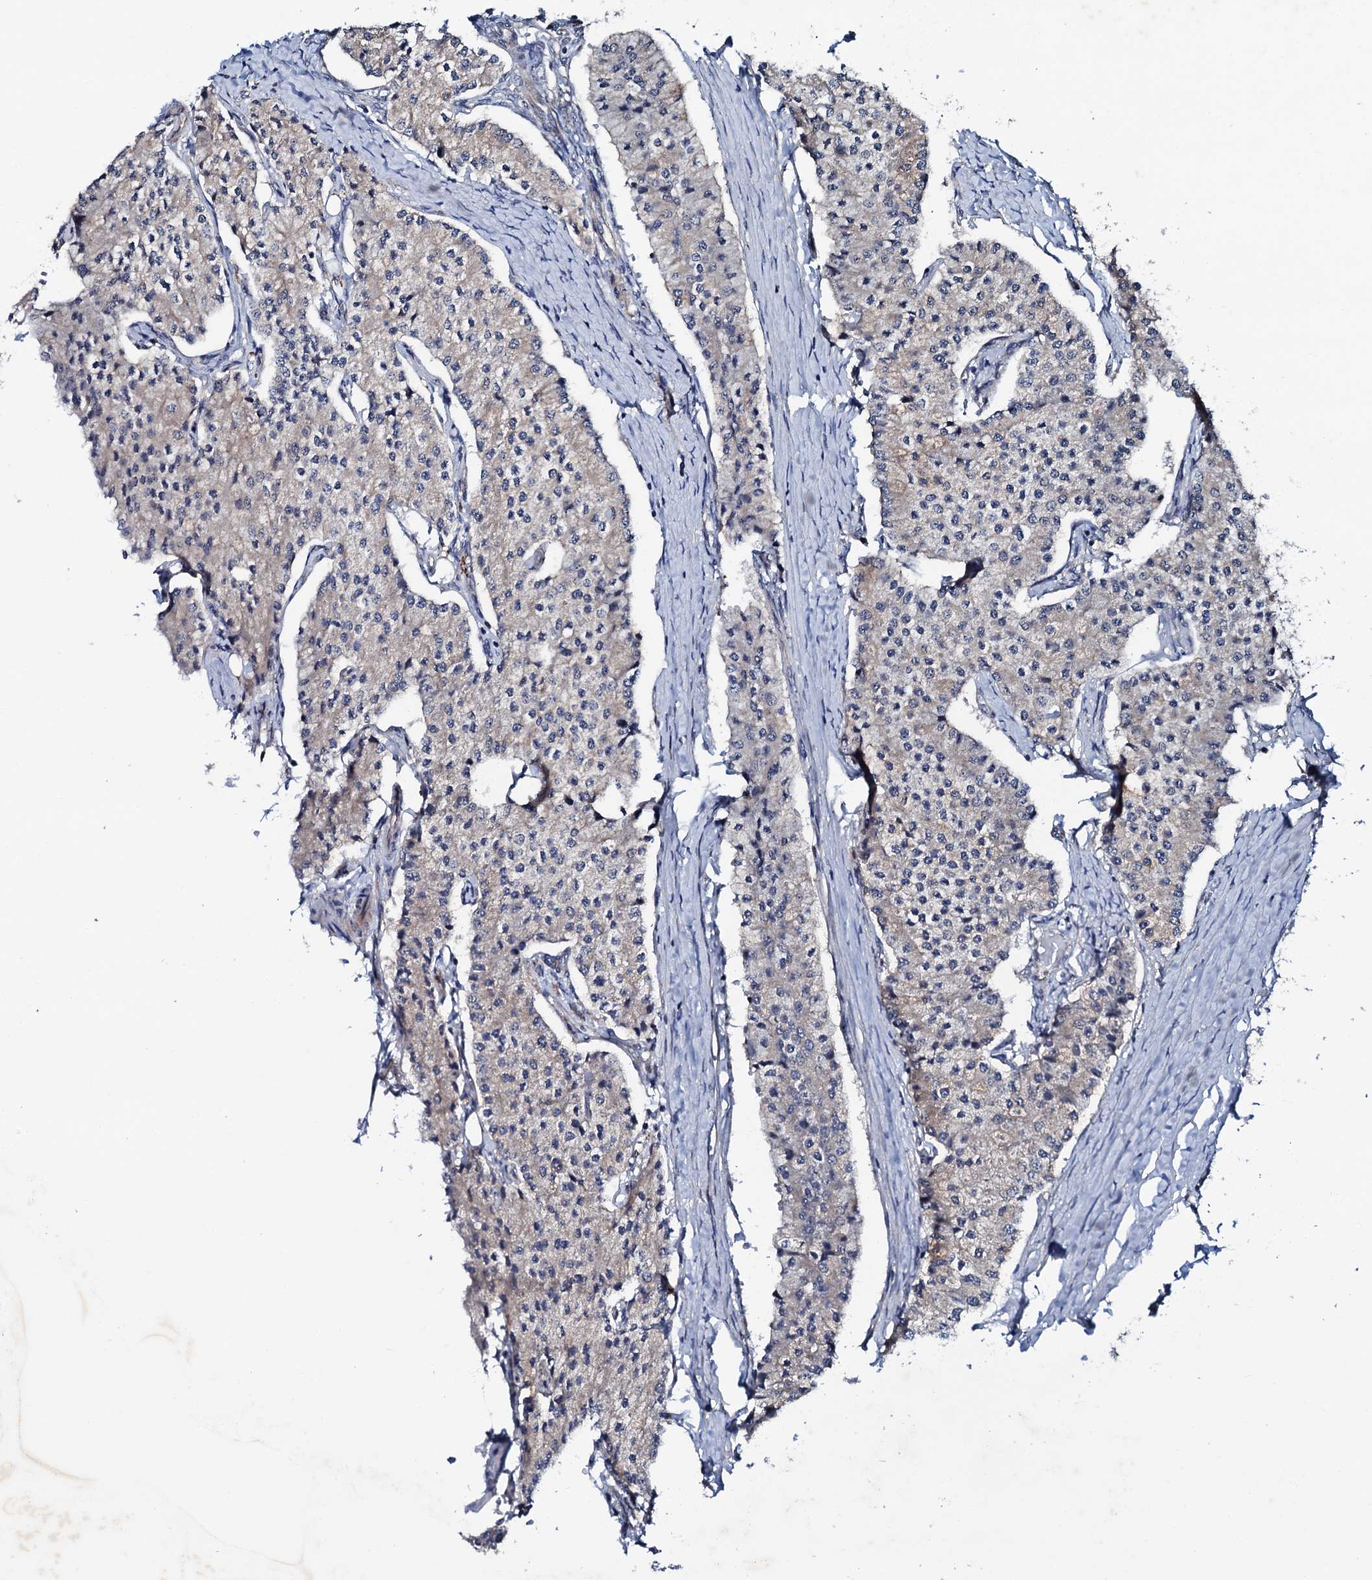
{"staining": {"intensity": "negative", "quantity": "none", "location": "none"}, "tissue": "carcinoid", "cell_type": "Tumor cells", "image_type": "cancer", "snomed": [{"axis": "morphology", "description": "Carcinoid, malignant, NOS"}, {"axis": "topography", "description": "Colon"}], "caption": "An immunohistochemistry image of carcinoid is shown. There is no staining in tumor cells of carcinoid.", "gene": "MTIF3", "patient": {"sex": "female", "age": 52}}